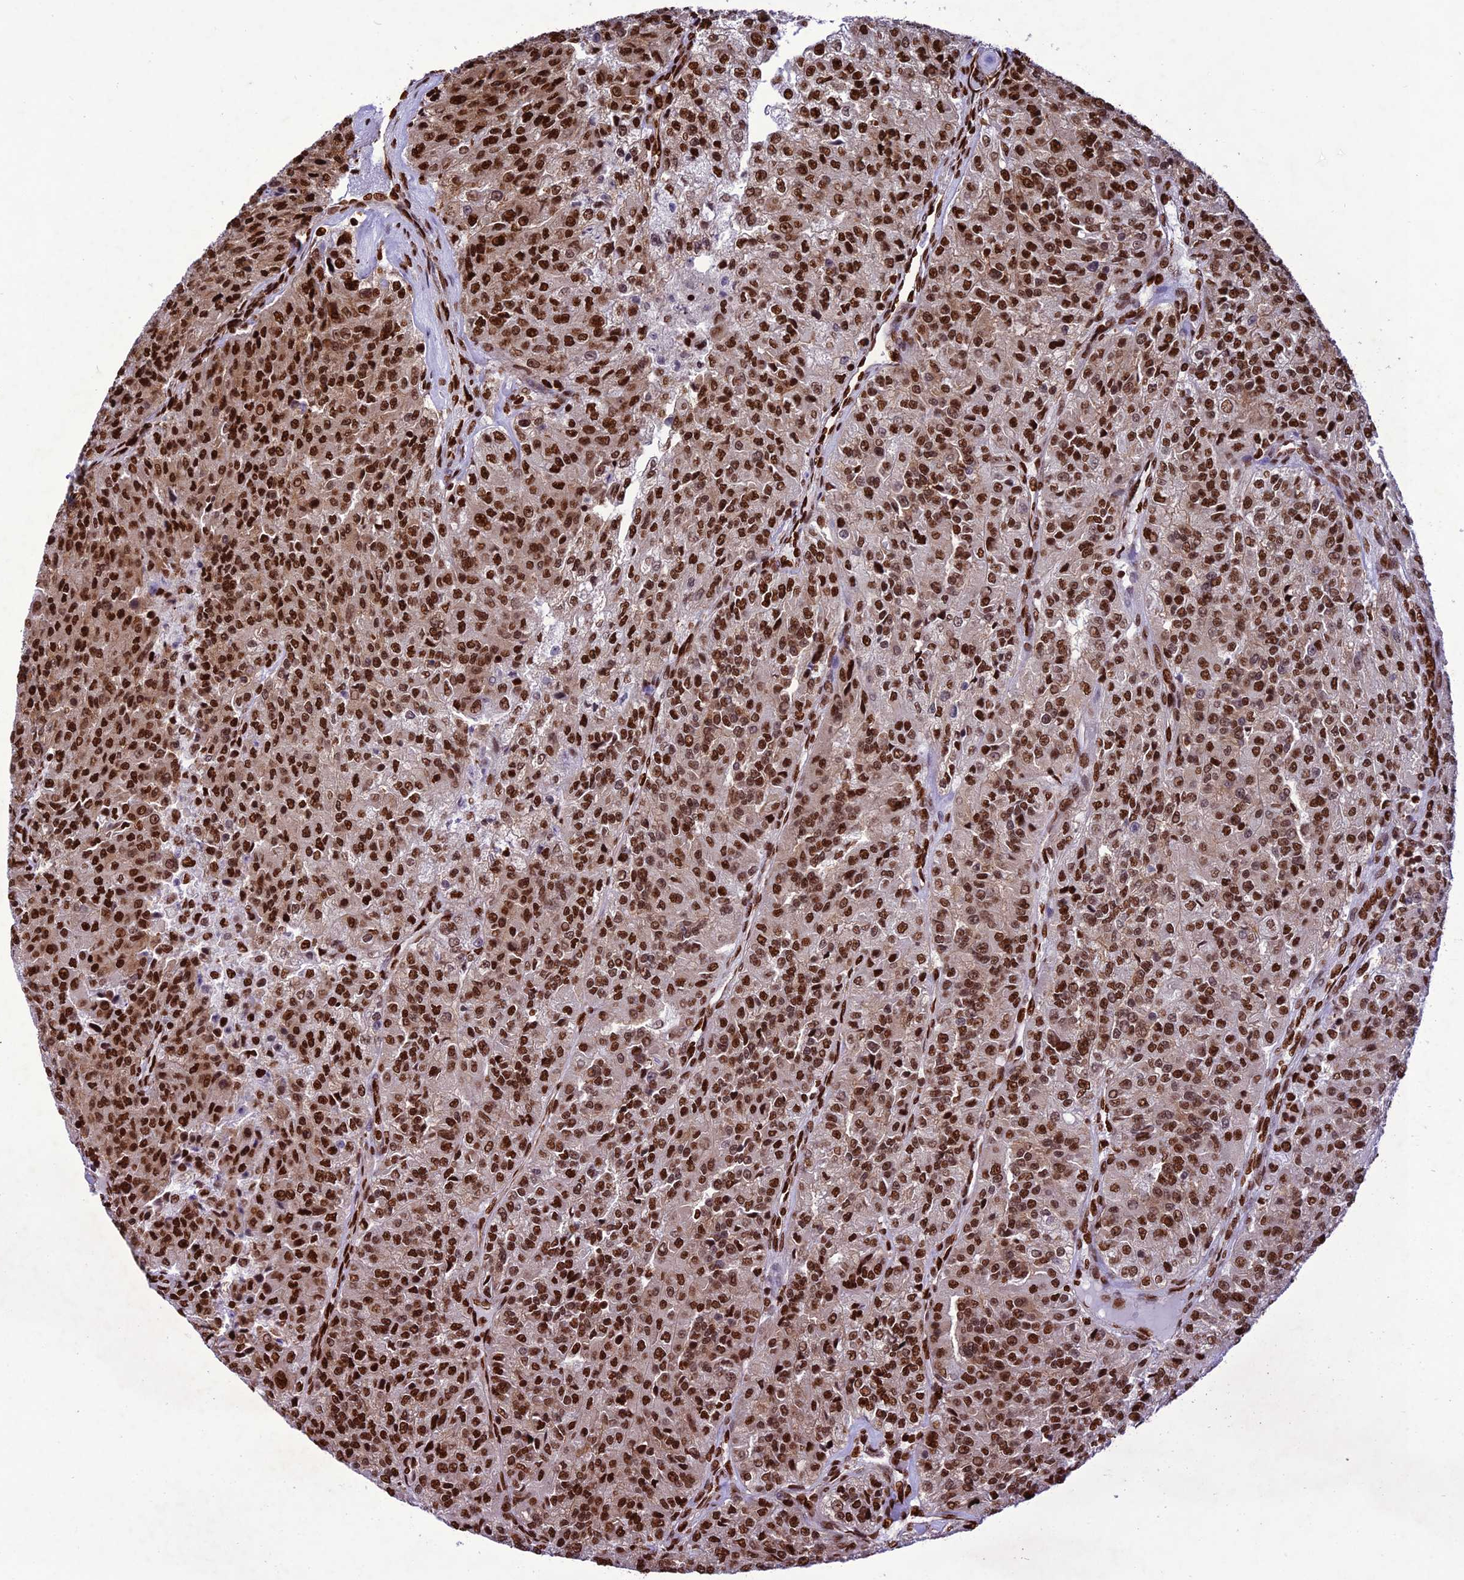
{"staining": {"intensity": "strong", "quantity": ">75%", "location": "nuclear"}, "tissue": "renal cancer", "cell_type": "Tumor cells", "image_type": "cancer", "snomed": [{"axis": "morphology", "description": "Adenocarcinoma, NOS"}, {"axis": "topography", "description": "Kidney"}], "caption": "The image shows staining of renal cancer, revealing strong nuclear protein positivity (brown color) within tumor cells. The staining is performed using DAB brown chromogen to label protein expression. The nuclei are counter-stained blue using hematoxylin.", "gene": "INO80E", "patient": {"sex": "female", "age": 63}}